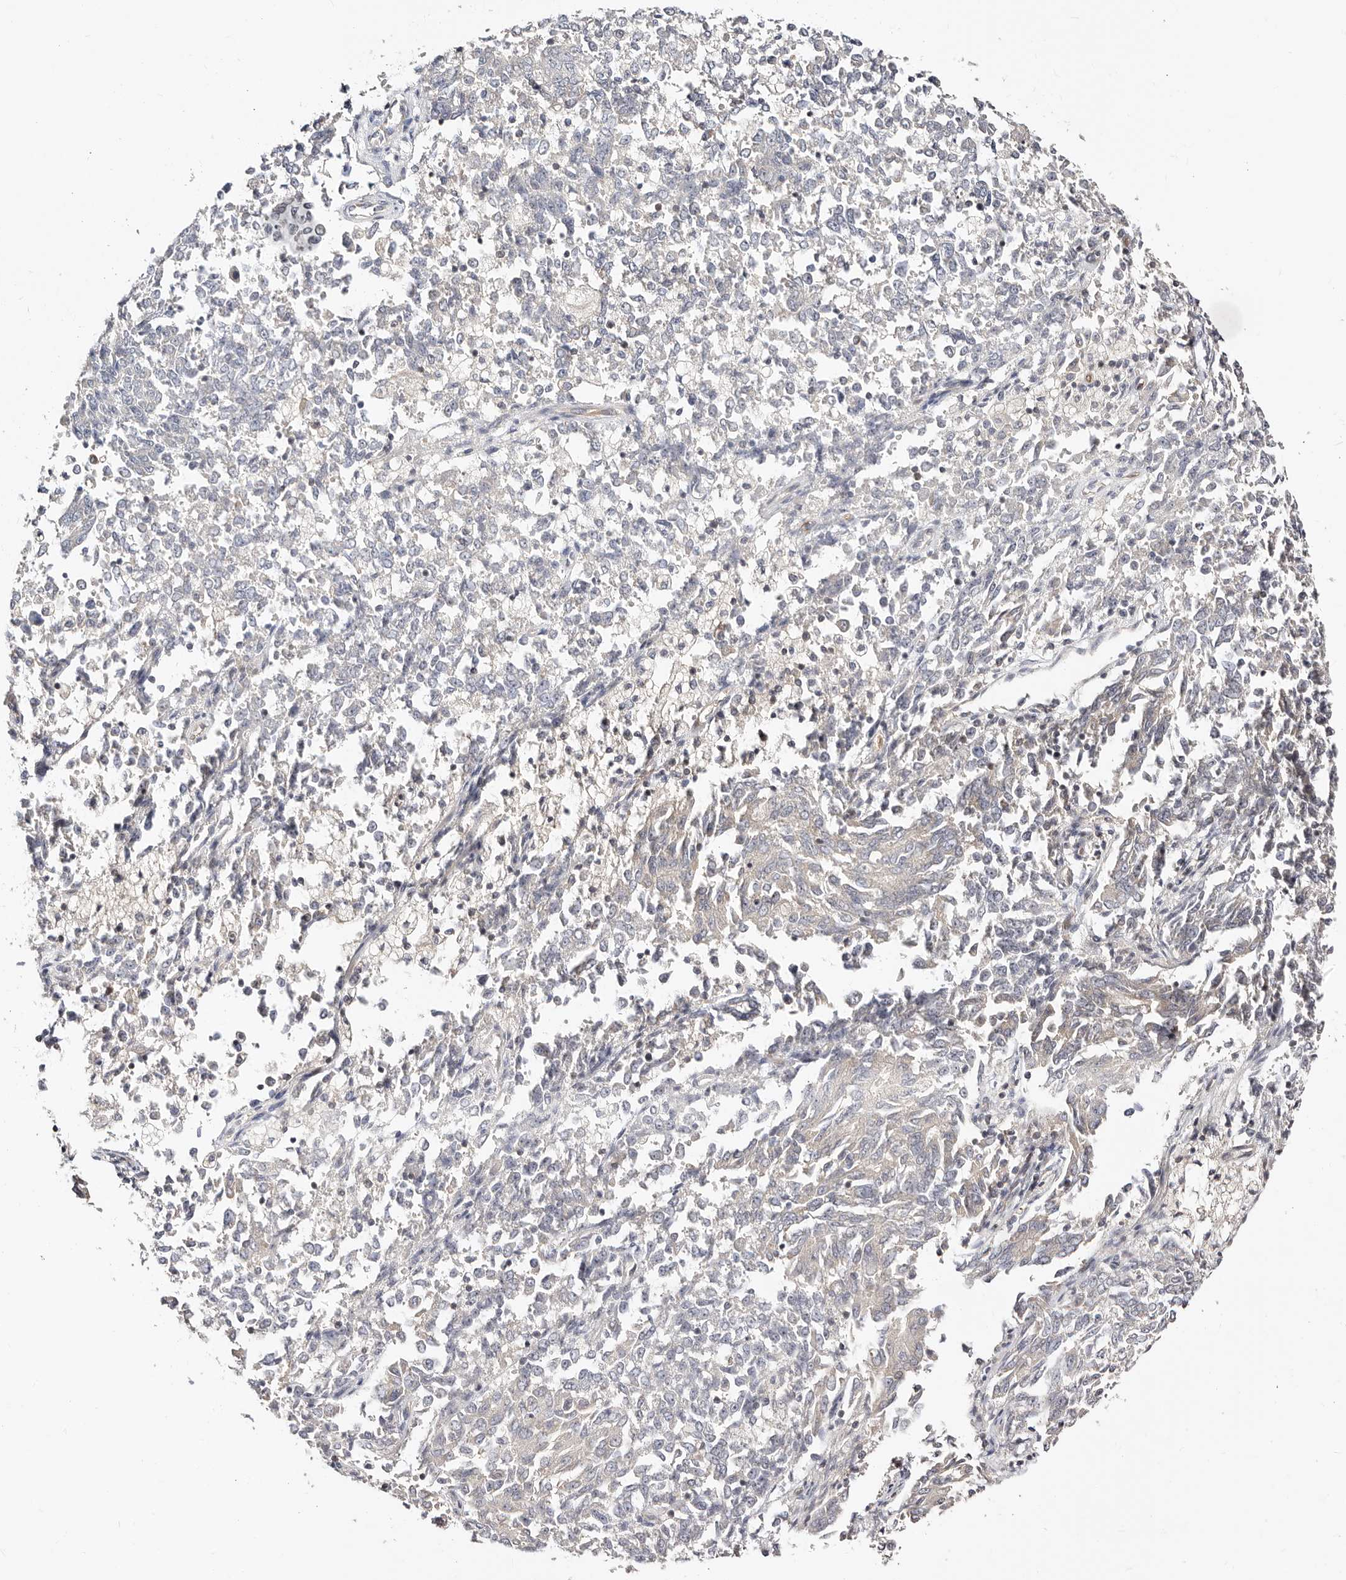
{"staining": {"intensity": "negative", "quantity": "none", "location": "none"}, "tissue": "endometrial cancer", "cell_type": "Tumor cells", "image_type": "cancer", "snomed": [{"axis": "morphology", "description": "Adenocarcinoma, NOS"}, {"axis": "topography", "description": "Endometrium"}], "caption": "Protein analysis of adenocarcinoma (endometrial) shows no significant positivity in tumor cells. (Brightfield microscopy of DAB immunohistochemistry (IHC) at high magnification).", "gene": "STAT5A", "patient": {"sex": "female", "age": 80}}